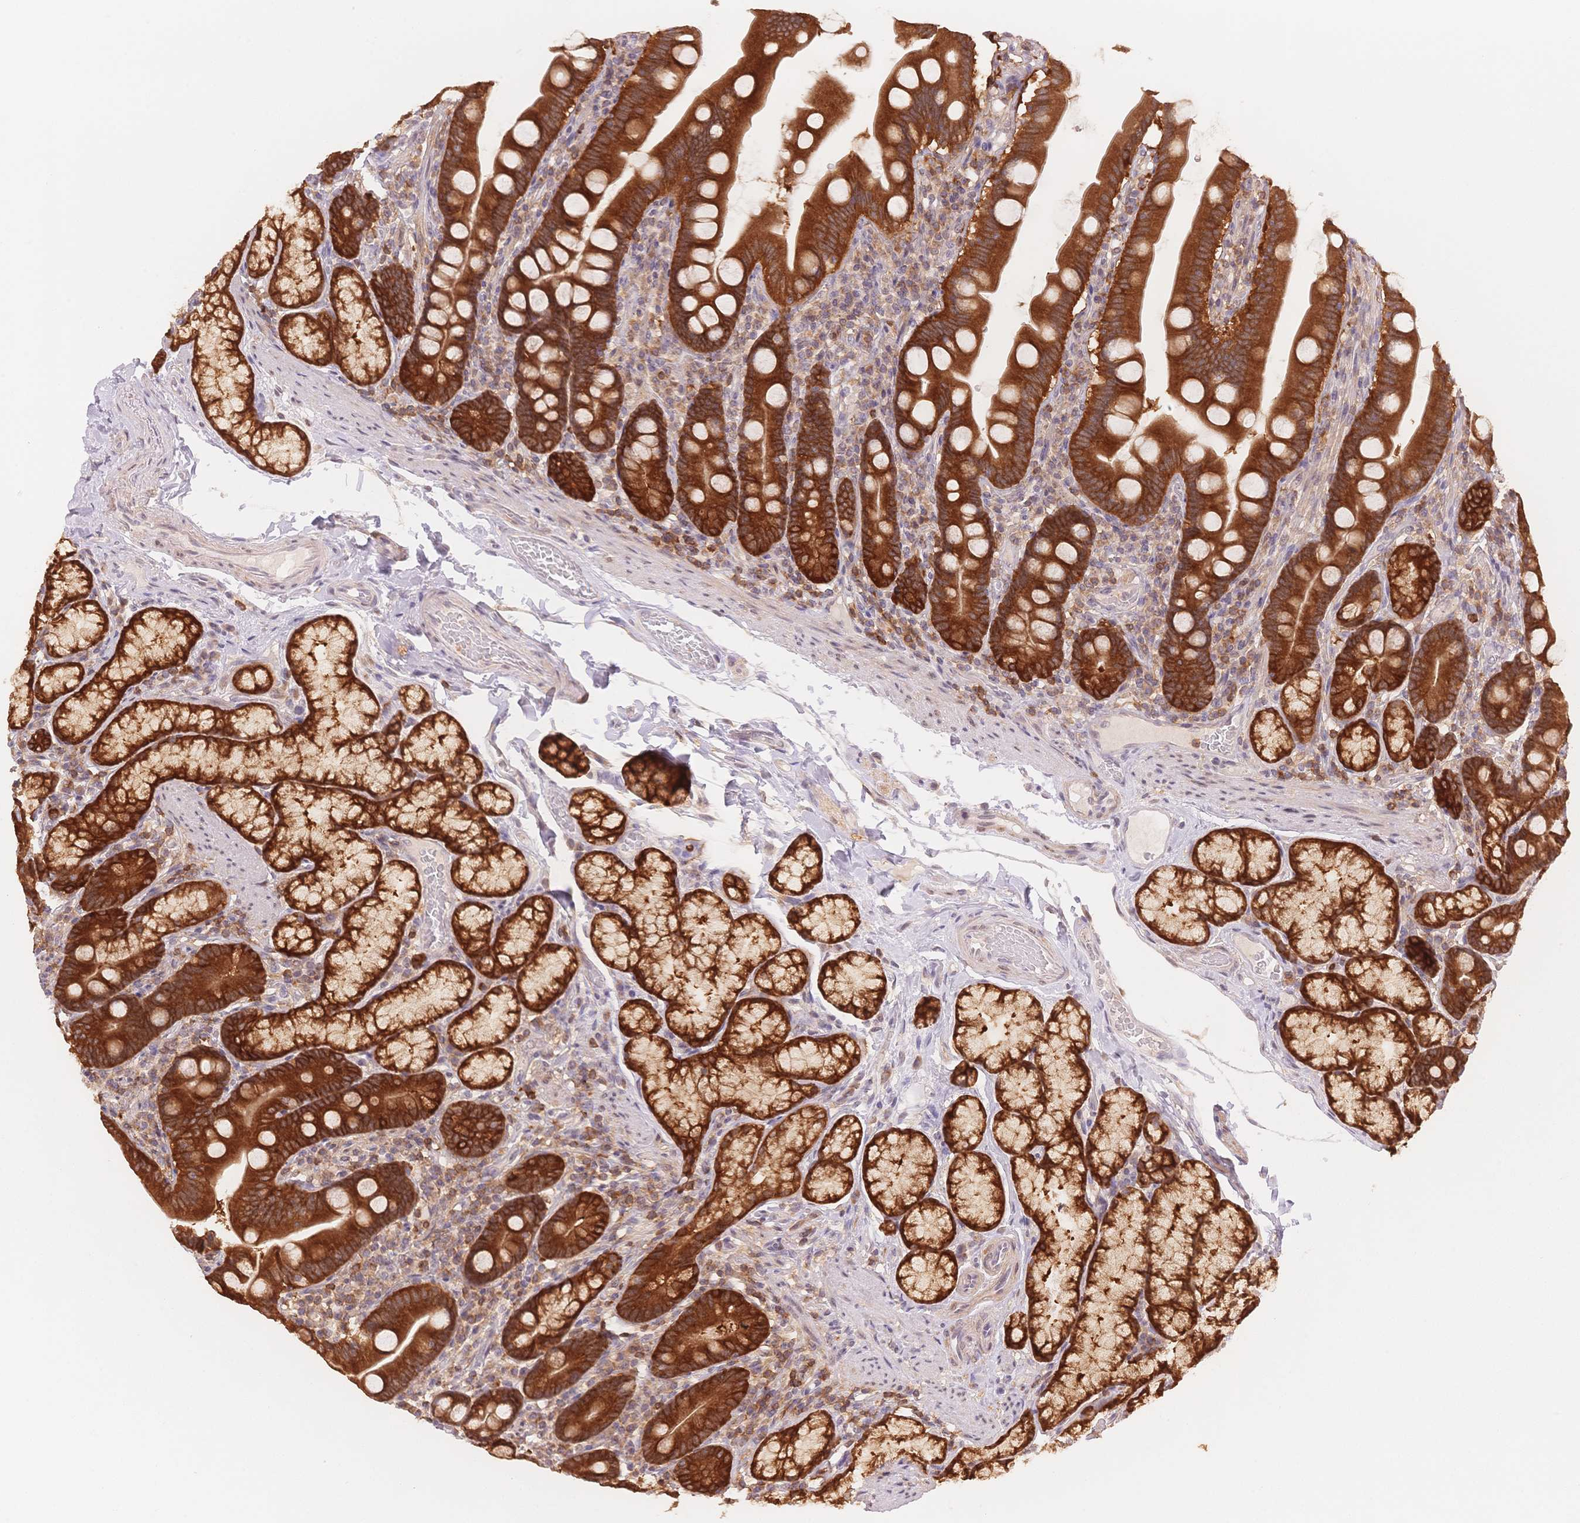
{"staining": {"intensity": "strong", "quantity": ">75%", "location": "cytoplasmic/membranous"}, "tissue": "duodenum", "cell_type": "Glandular cells", "image_type": "normal", "snomed": [{"axis": "morphology", "description": "Normal tissue, NOS"}, {"axis": "topography", "description": "Duodenum"}], "caption": "Immunohistochemistry (DAB) staining of normal human duodenum demonstrates strong cytoplasmic/membranous protein positivity in approximately >75% of glandular cells. (Brightfield microscopy of DAB IHC at high magnification).", "gene": "STK39", "patient": {"sex": "female", "age": 67}}